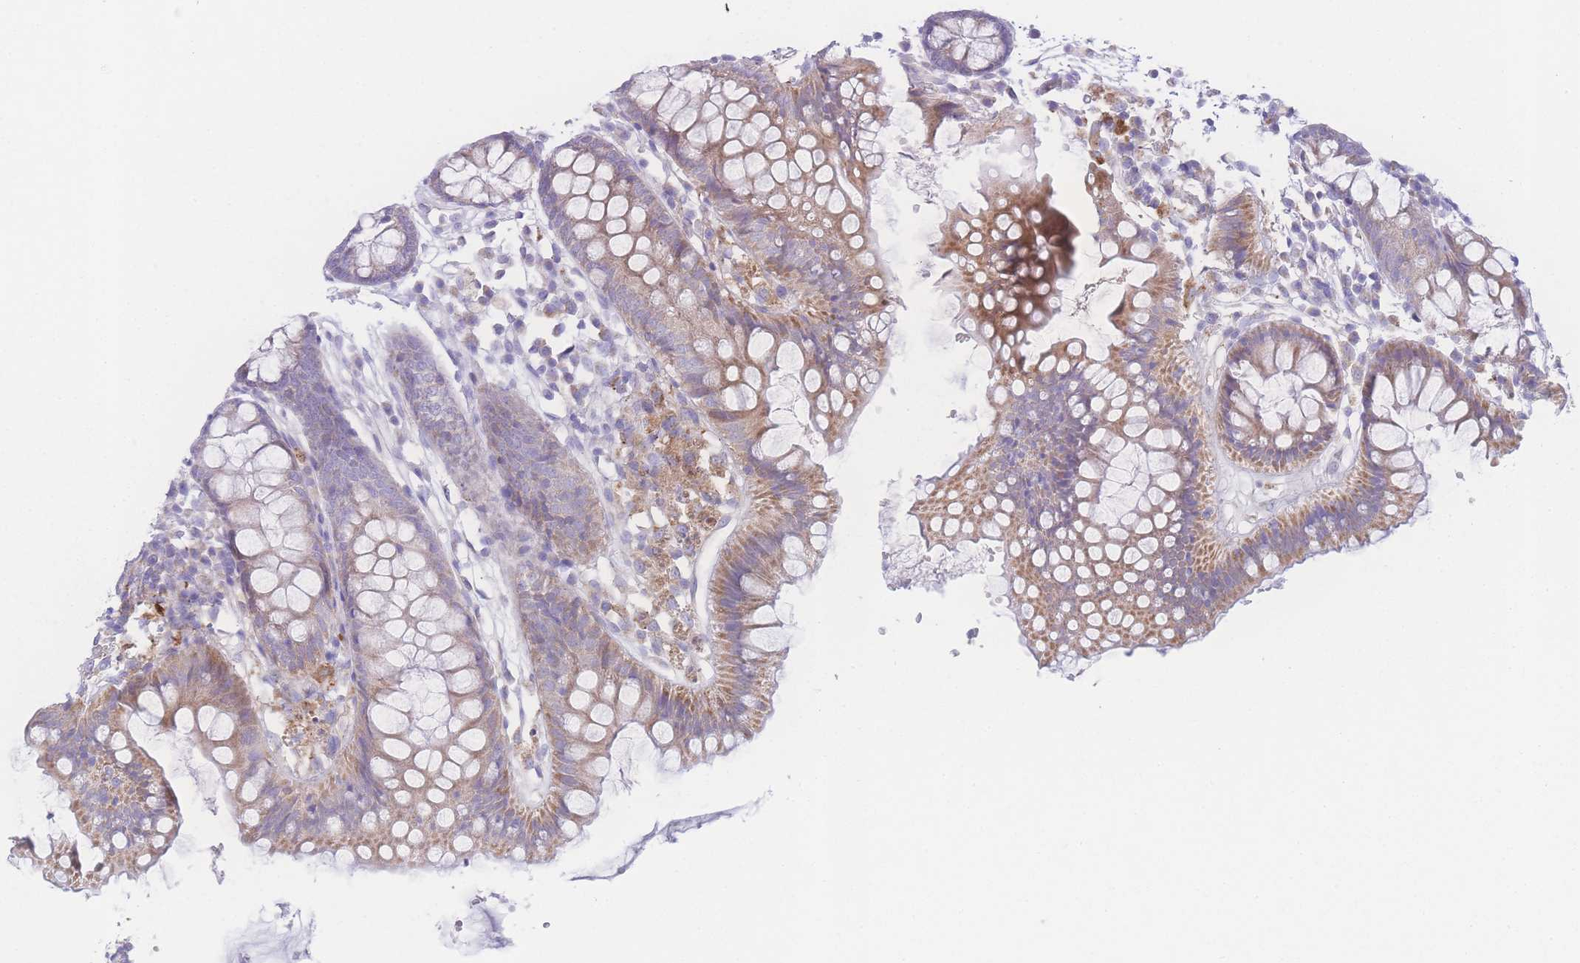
{"staining": {"intensity": "negative", "quantity": "none", "location": "none"}, "tissue": "colon", "cell_type": "Endothelial cells", "image_type": "normal", "snomed": [{"axis": "morphology", "description": "Normal tissue, NOS"}, {"axis": "topography", "description": "Colon"}], "caption": "Immunohistochemistry (IHC) micrograph of unremarkable colon: human colon stained with DAB (3,3'-diaminobenzidine) displays no significant protein staining in endothelial cells.", "gene": "NBEAL1", "patient": {"sex": "female", "age": 84}}